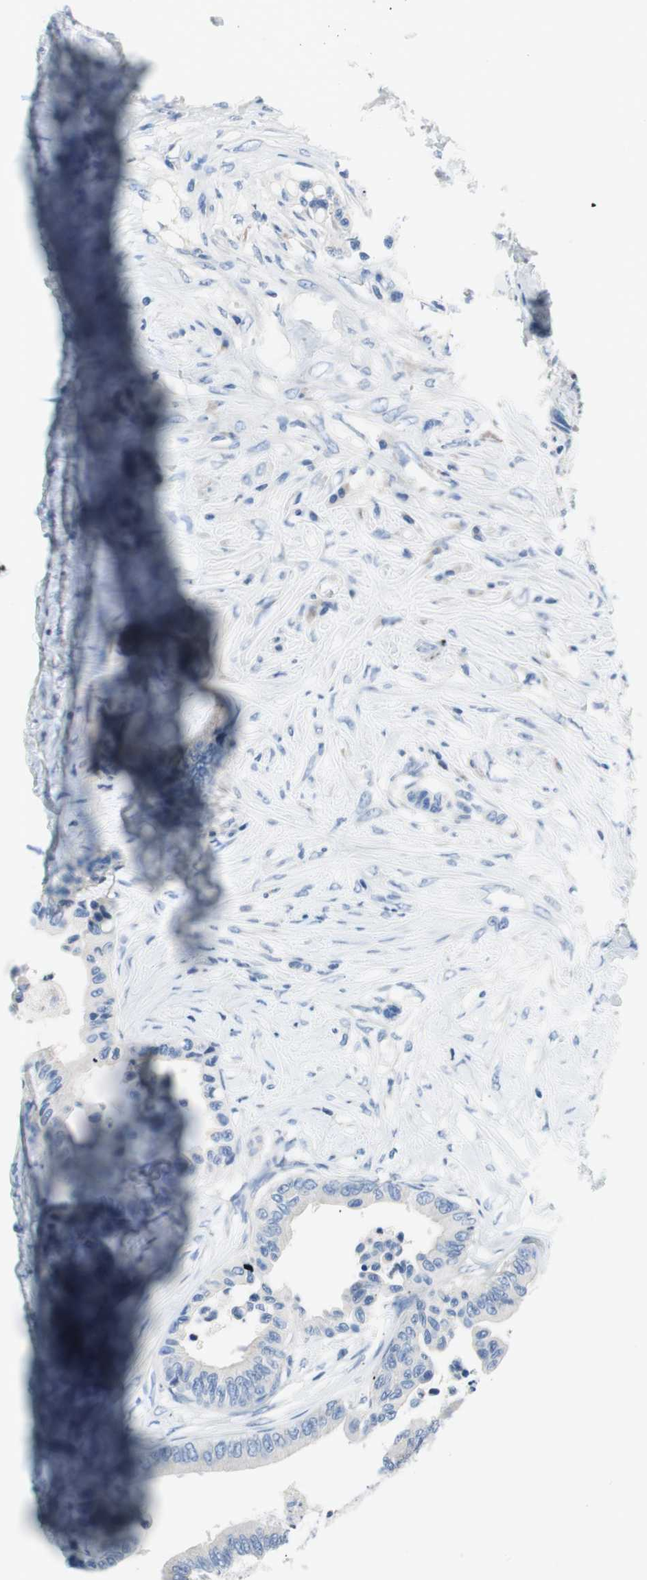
{"staining": {"intensity": "negative", "quantity": "none", "location": "none"}, "tissue": "colorectal cancer", "cell_type": "Tumor cells", "image_type": "cancer", "snomed": [{"axis": "morphology", "description": "Normal tissue, NOS"}, {"axis": "morphology", "description": "Adenocarcinoma, NOS"}, {"axis": "topography", "description": "Colon"}], "caption": "DAB (3,3'-diaminobenzidine) immunohistochemical staining of adenocarcinoma (colorectal) demonstrates no significant positivity in tumor cells.", "gene": "EVA1A", "patient": {"sex": "male", "age": 82}}